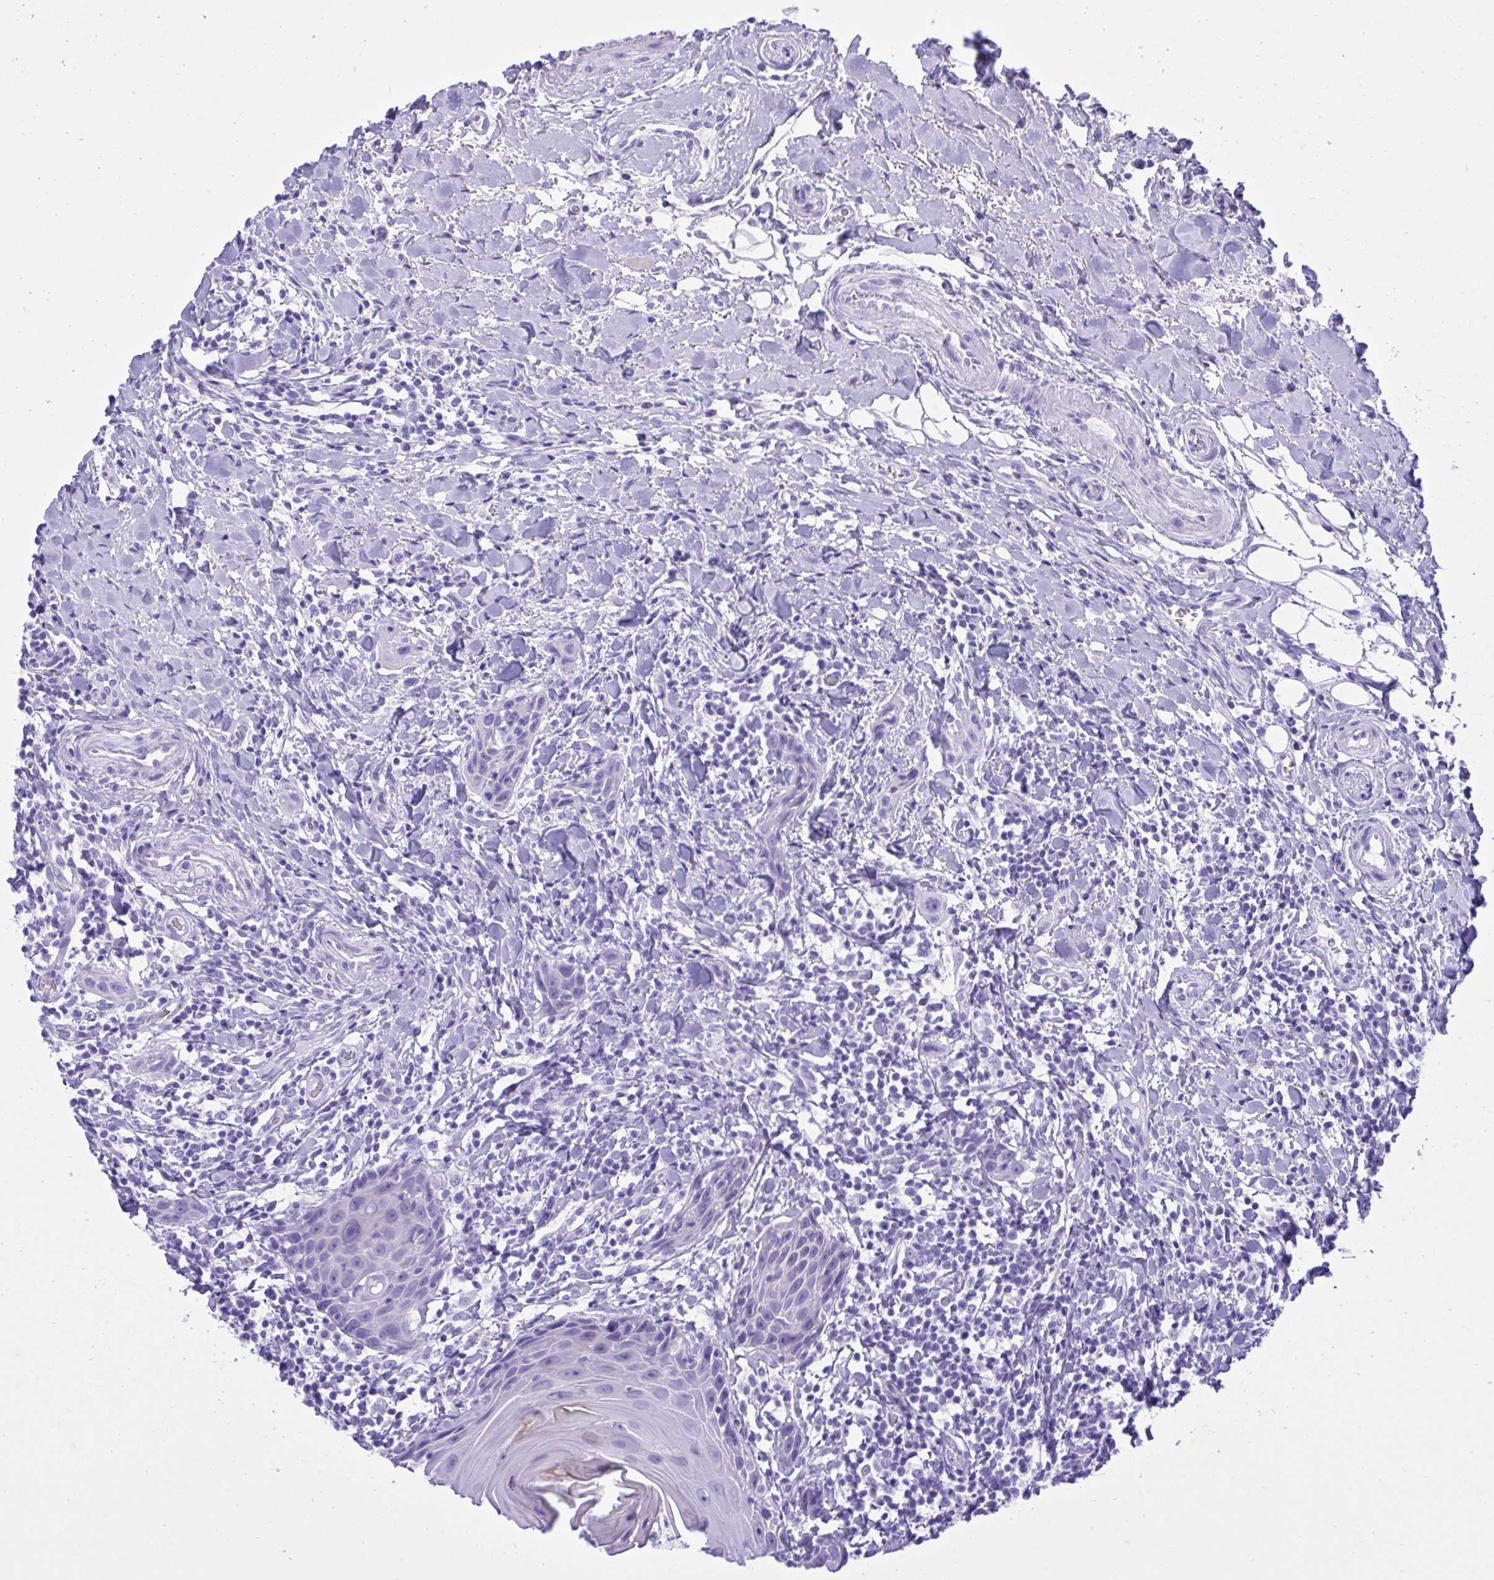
{"staining": {"intensity": "negative", "quantity": "none", "location": "none"}, "tissue": "head and neck cancer", "cell_type": "Tumor cells", "image_type": "cancer", "snomed": [{"axis": "morphology", "description": "Squamous cell carcinoma, NOS"}, {"axis": "topography", "description": "Oral tissue"}, {"axis": "topography", "description": "Head-Neck"}], "caption": "The immunohistochemistry (IHC) histopathology image has no significant positivity in tumor cells of head and neck squamous cell carcinoma tissue.", "gene": "BEX5", "patient": {"sex": "male", "age": 49}}